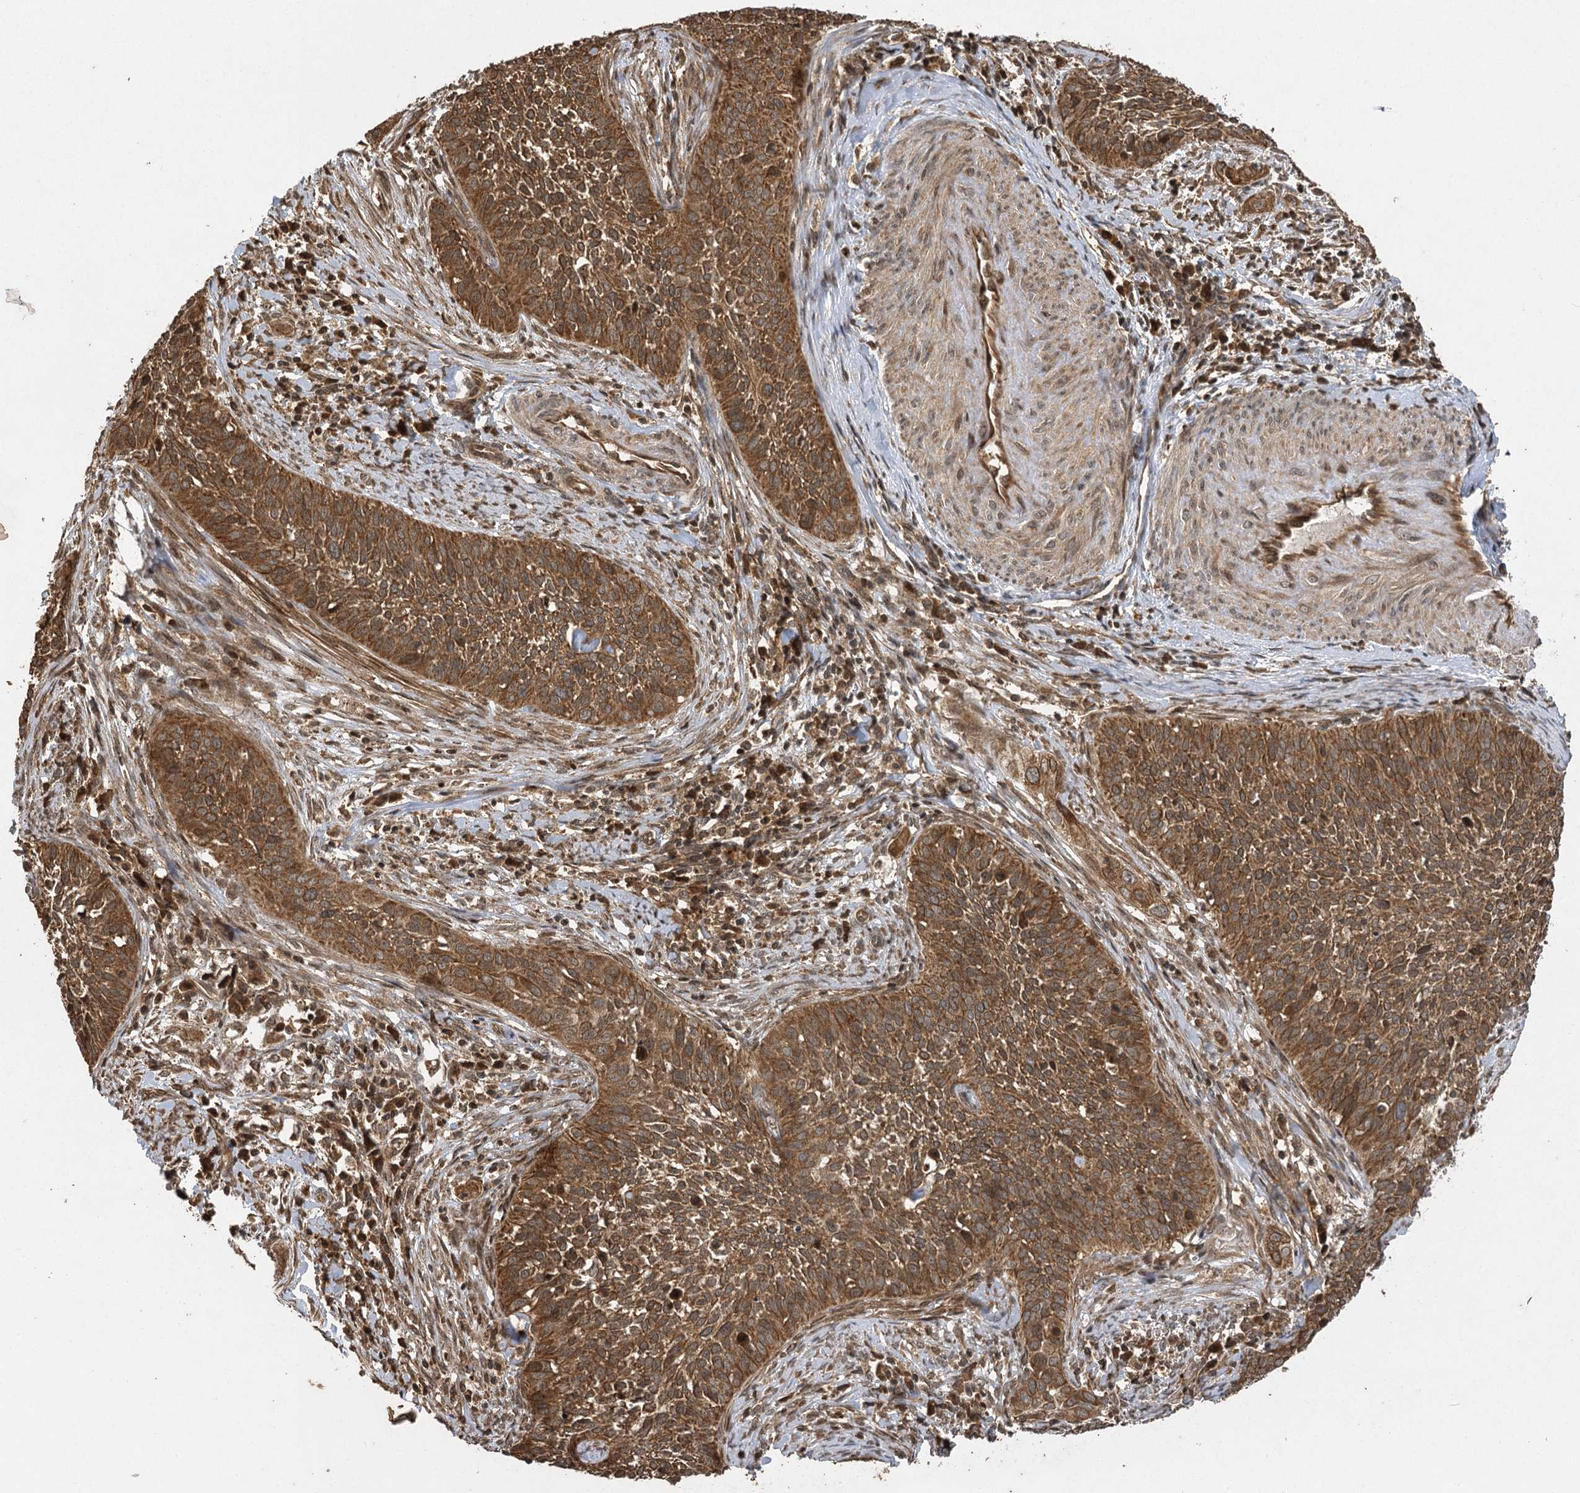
{"staining": {"intensity": "moderate", "quantity": ">75%", "location": "cytoplasmic/membranous,nuclear"}, "tissue": "cervical cancer", "cell_type": "Tumor cells", "image_type": "cancer", "snomed": [{"axis": "morphology", "description": "Squamous cell carcinoma, NOS"}, {"axis": "topography", "description": "Cervix"}], "caption": "The image reveals immunohistochemical staining of cervical cancer (squamous cell carcinoma). There is moderate cytoplasmic/membranous and nuclear staining is identified in approximately >75% of tumor cells. (Stains: DAB (3,3'-diaminobenzidine) in brown, nuclei in blue, Microscopy: brightfield microscopy at high magnification).", "gene": "IL11RA", "patient": {"sex": "female", "age": 34}}